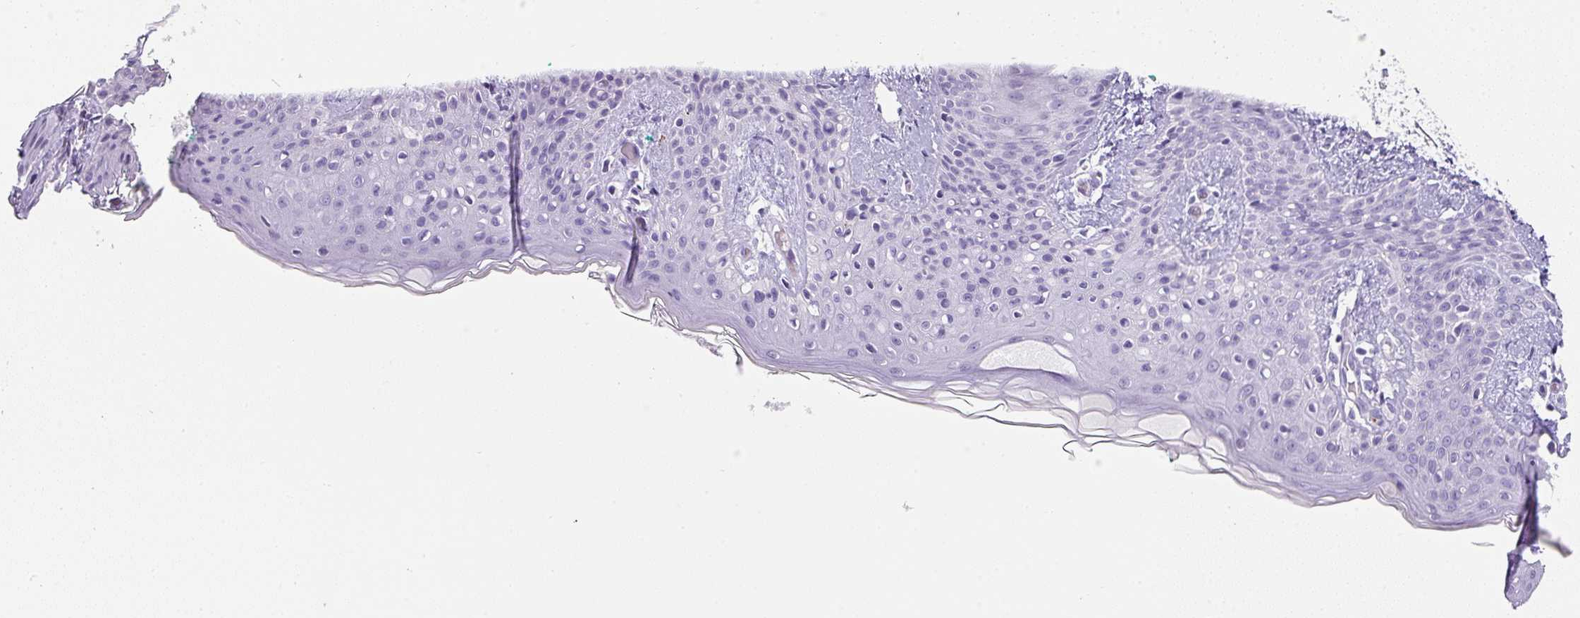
{"staining": {"intensity": "negative", "quantity": "none", "location": "none"}, "tissue": "skin", "cell_type": "Fibroblasts", "image_type": "normal", "snomed": [{"axis": "morphology", "description": "Normal tissue, NOS"}, {"axis": "topography", "description": "Skin"}], "caption": "Histopathology image shows no significant protein positivity in fibroblasts of unremarkable skin.", "gene": "OR52N1", "patient": {"sex": "male", "age": 16}}